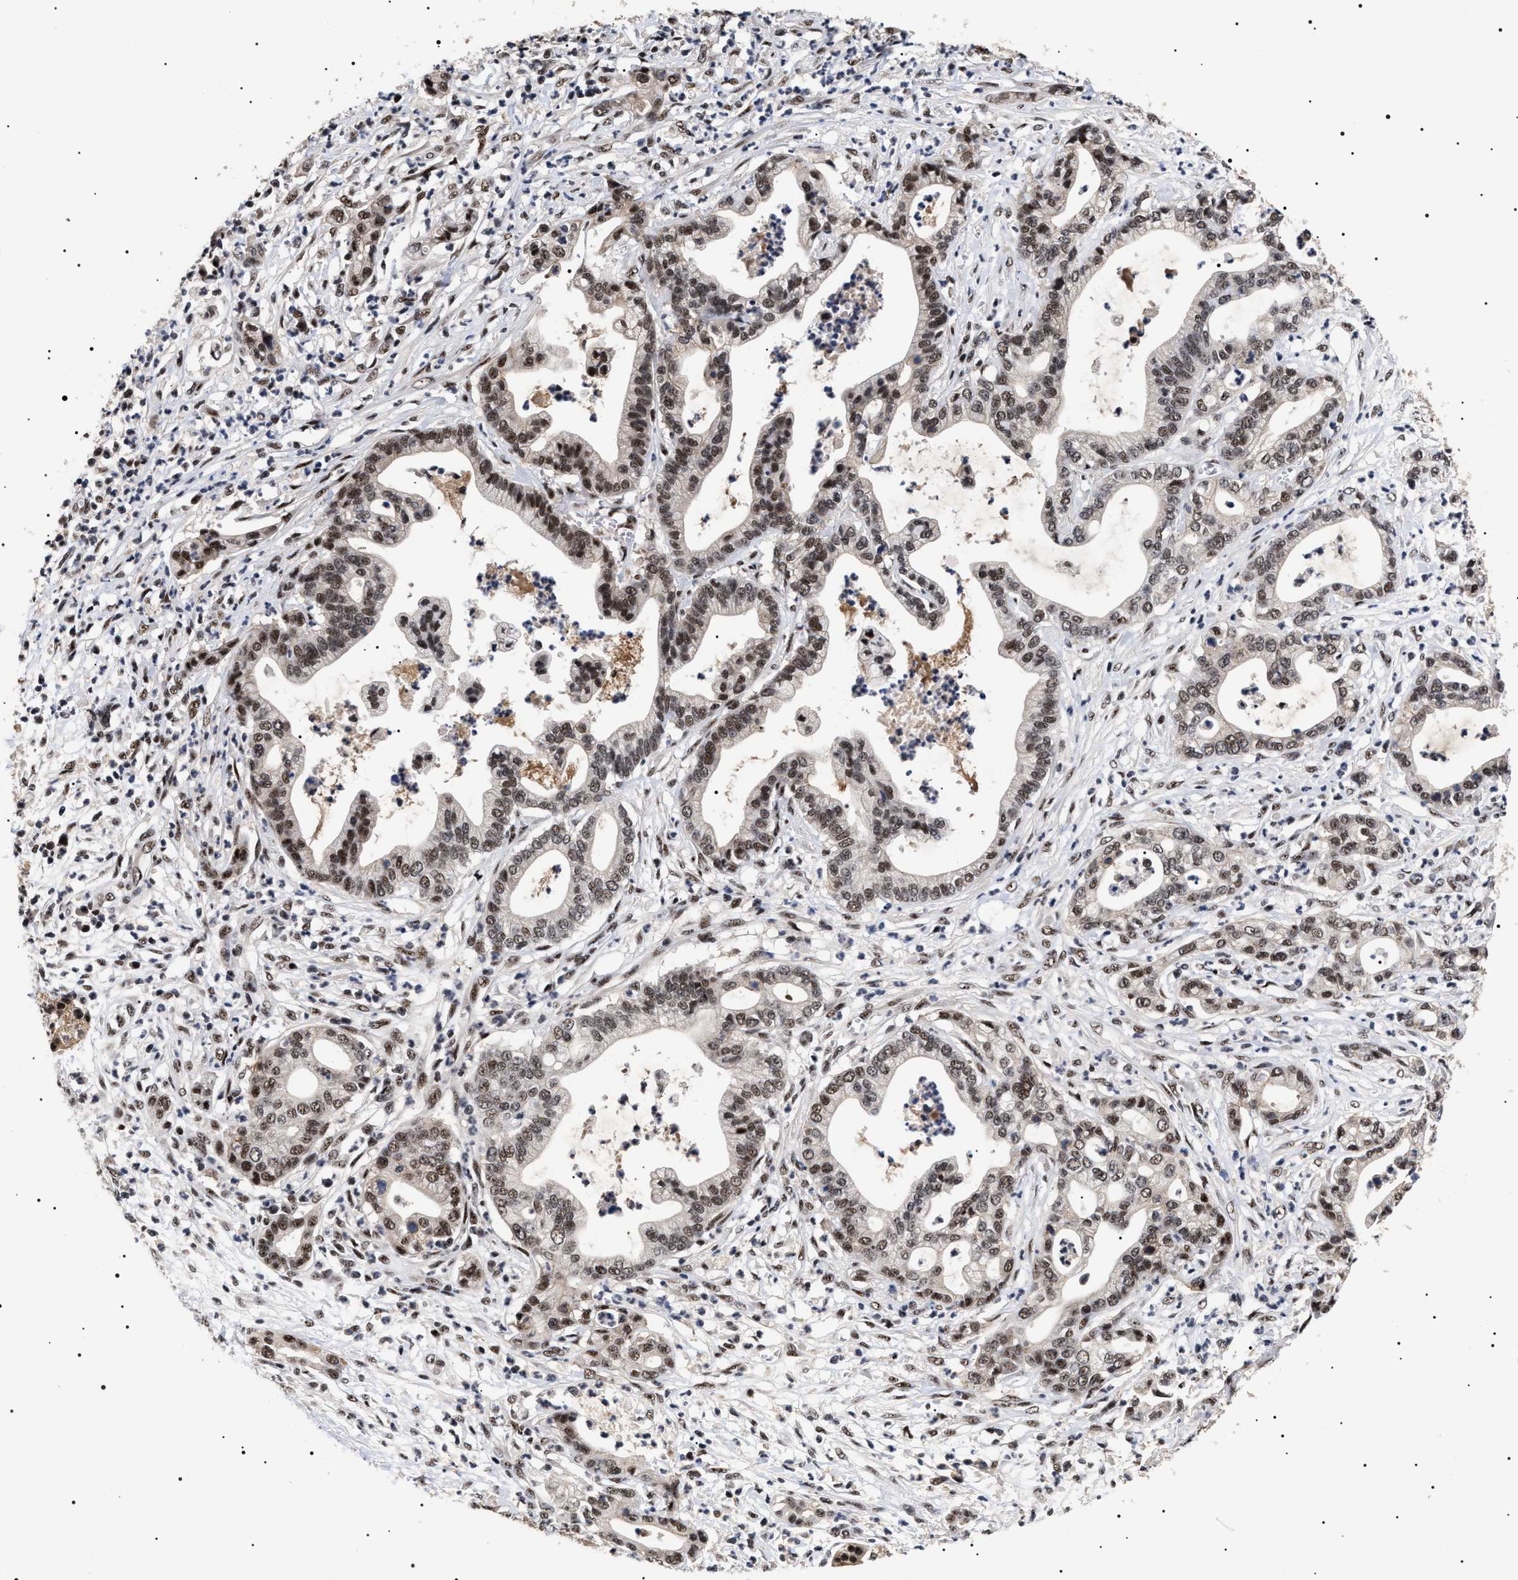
{"staining": {"intensity": "strong", "quantity": "25%-75%", "location": "nuclear"}, "tissue": "pancreatic cancer", "cell_type": "Tumor cells", "image_type": "cancer", "snomed": [{"axis": "morphology", "description": "Adenocarcinoma, NOS"}, {"axis": "topography", "description": "Pancreas"}], "caption": "Immunohistochemical staining of pancreatic cancer displays strong nuclear protein expression in approximately 25%-75% of tumor cells.", "gene": "CAAP1", "patient": {"sex": "male", "age": 69}}